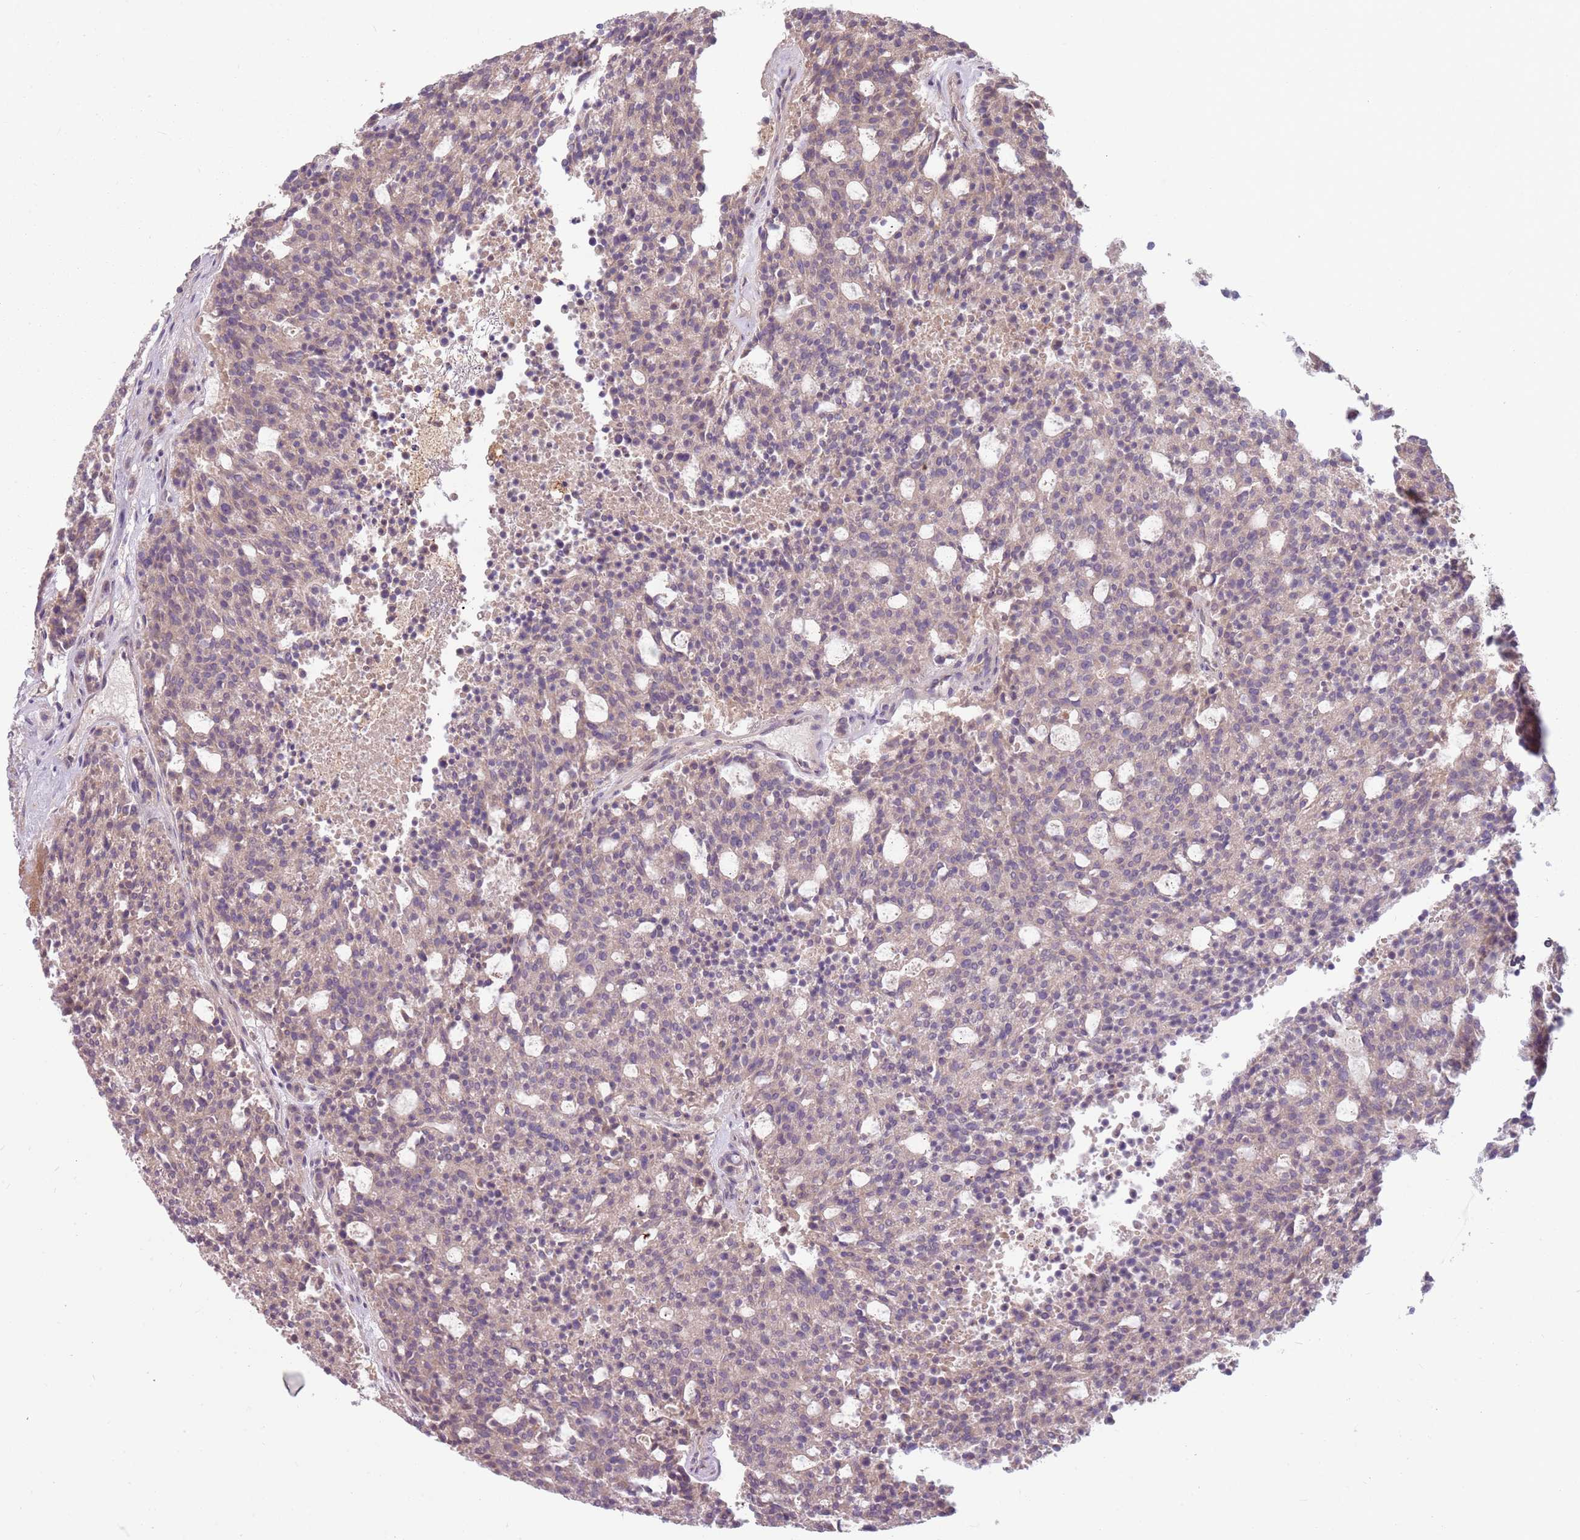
{"staining": {"intensity": "weak", "quantity": "<25%", "location": "cytoplasmic/membranous"}, "tissue": "carcinoid", "cell_type": "Tumor cells", "image_type": "cancer", "snomed": [{"axis": "morphology", "description": "Carcinoid, malignant, NOS"}, {"axis": "topography", "description": "Pancreas"}], "caption": "DAB (3,3'-diaminobenzidine) immunohistochemical staining of carcinoid demonstrates no significant positivity in tumor cells.", "gene": "HSPA14", "patient": {"sex": "female", "age": 54}}